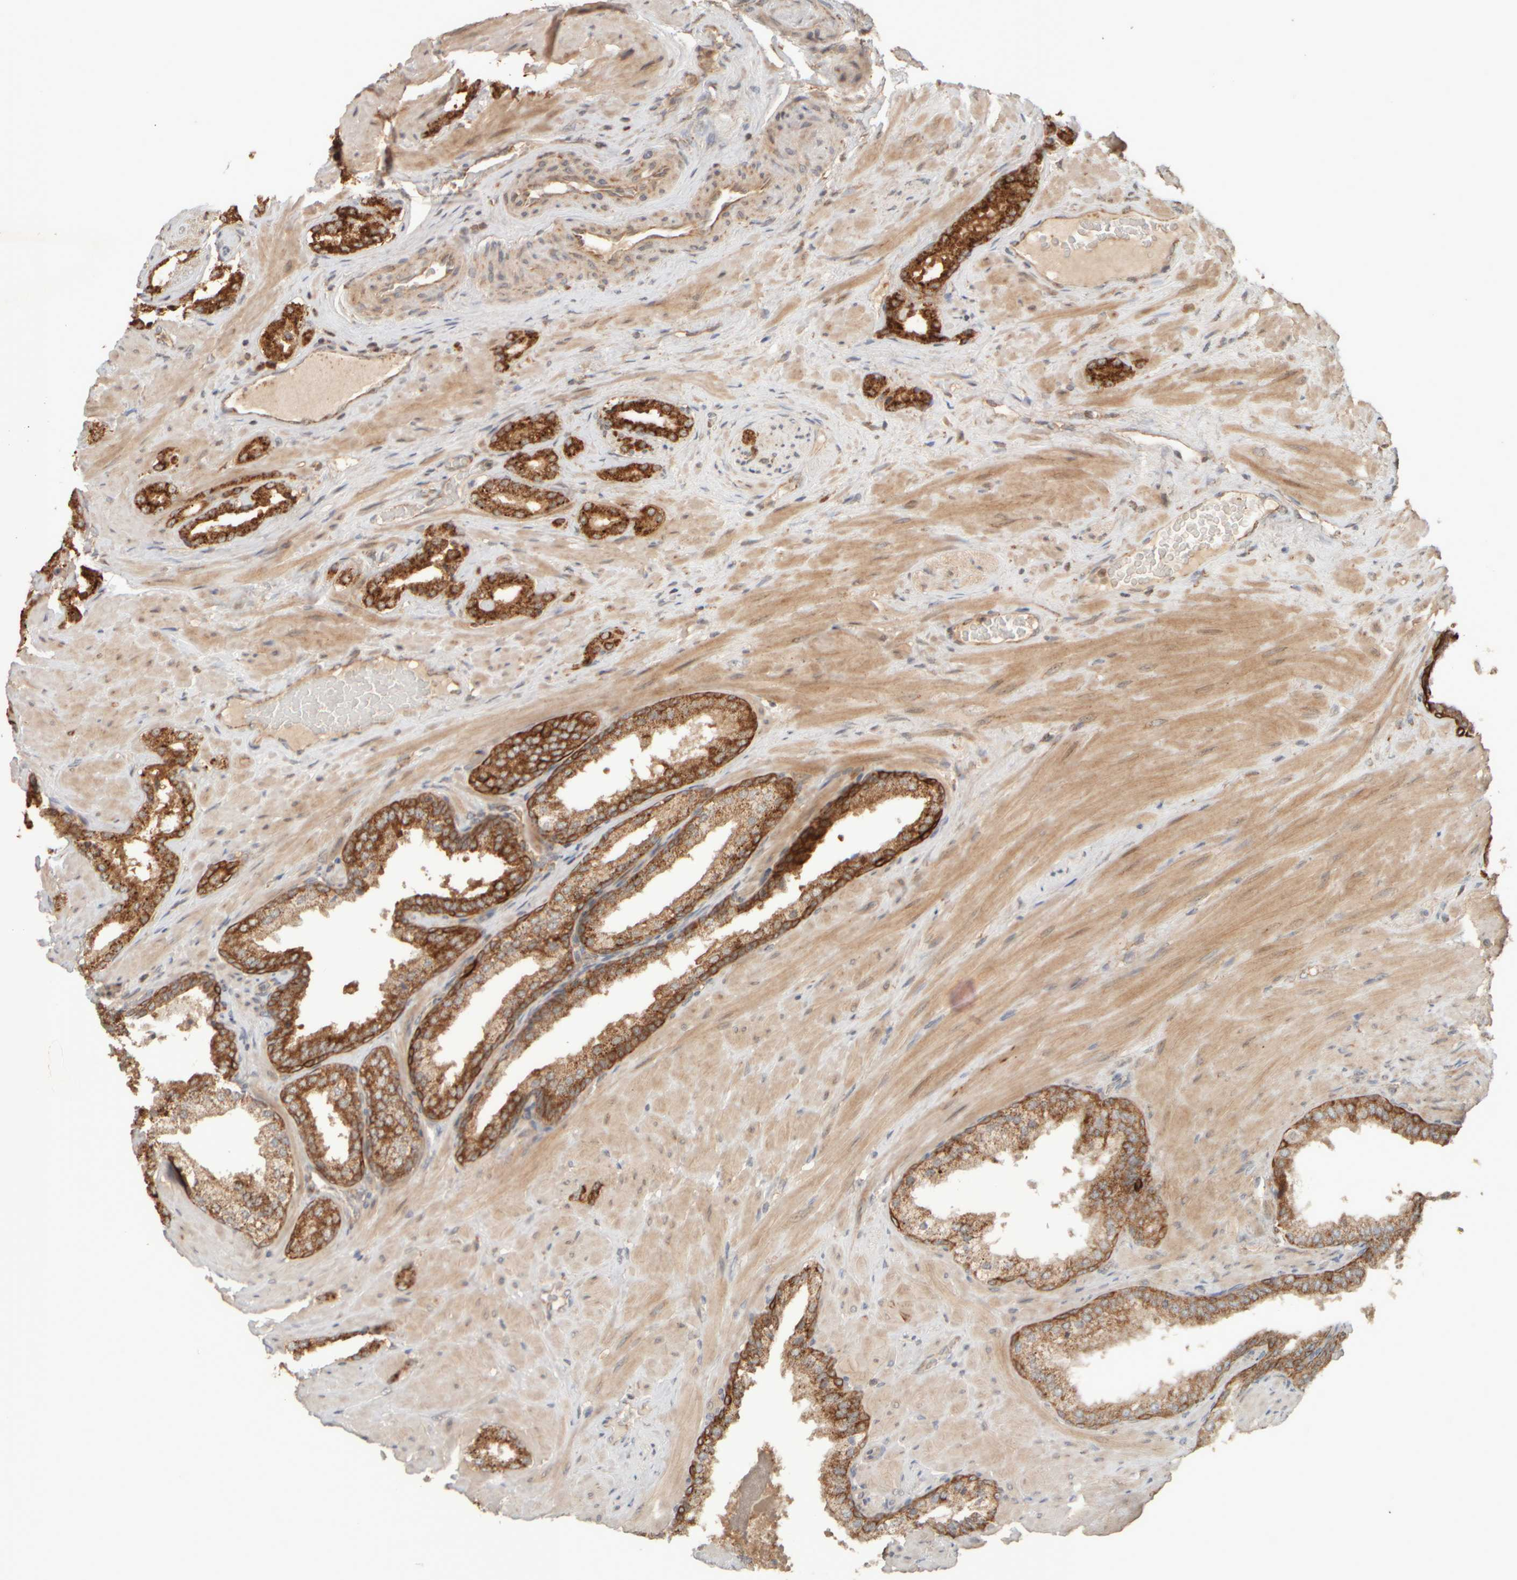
{"staining": {"intensity": "strong", "quantity": ">75%", "location": "cytoplasmic/membranous"}, "tissue": "prostate cancer", "cell_type": "Tumor cells", "image_type": "cancer", "snomed": [{"axis": "morphology", "description": "Adenocarcinoma, High grade"}, {"axis": "topography", "description": "Prostate"}], "caption": "The histopathology image shows a brown stain indicating the presence of a protein in the cytoplasmic/membranous of tumor cells in prostate adenocarcinoma (high-grade). (IHC, brightfield microscopy, high magnification).", "gene": "EIF2B3", "patient": {"sex": "male", "age": 64}}